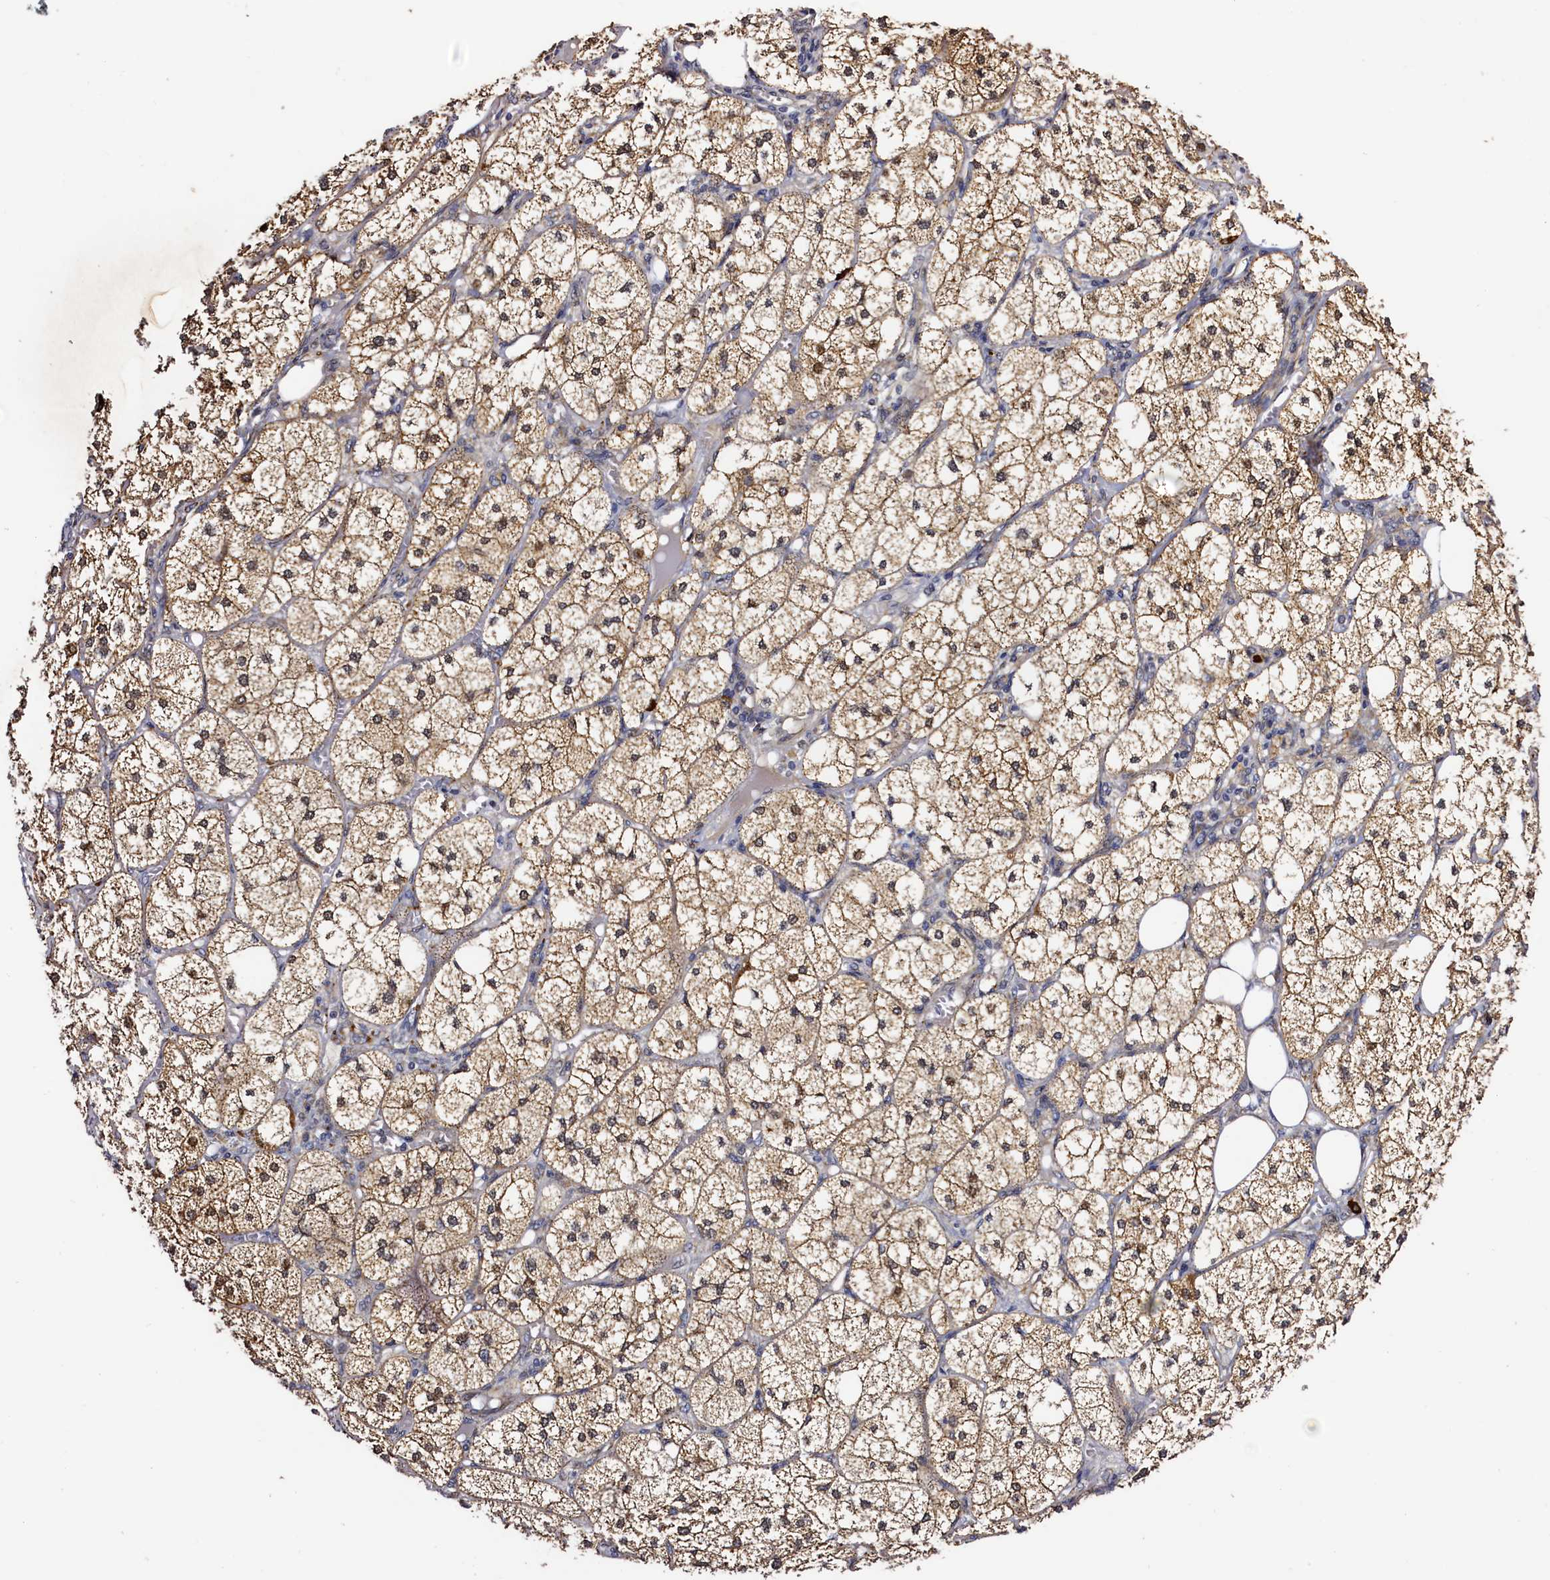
{"staining": {"intensity": "moderate", "quantity": ">75%", "location": "cytoplasmic/membranous"}, "tissue": "adrenal gland", "cell_type": "Glandular cells", "image_type": "normal", "snomed": [{"axis": "morphology", "description": "Normal tissue, NOS"}, {"axis": "topography", "description": "Adrenal gland"}], "caption": "Moderate cytoplasmic/membranous protein expression is appreciated in approximately >75% of glandular cells in adrenal gland. Using DAB (3,3'-diaminobenzidine) (brown) and hematoxylin (blue) stains, captured at high magnification using brightfield microscopy.", "gene": "RBFA", "patient": {"sex": "female", "age": 61}}